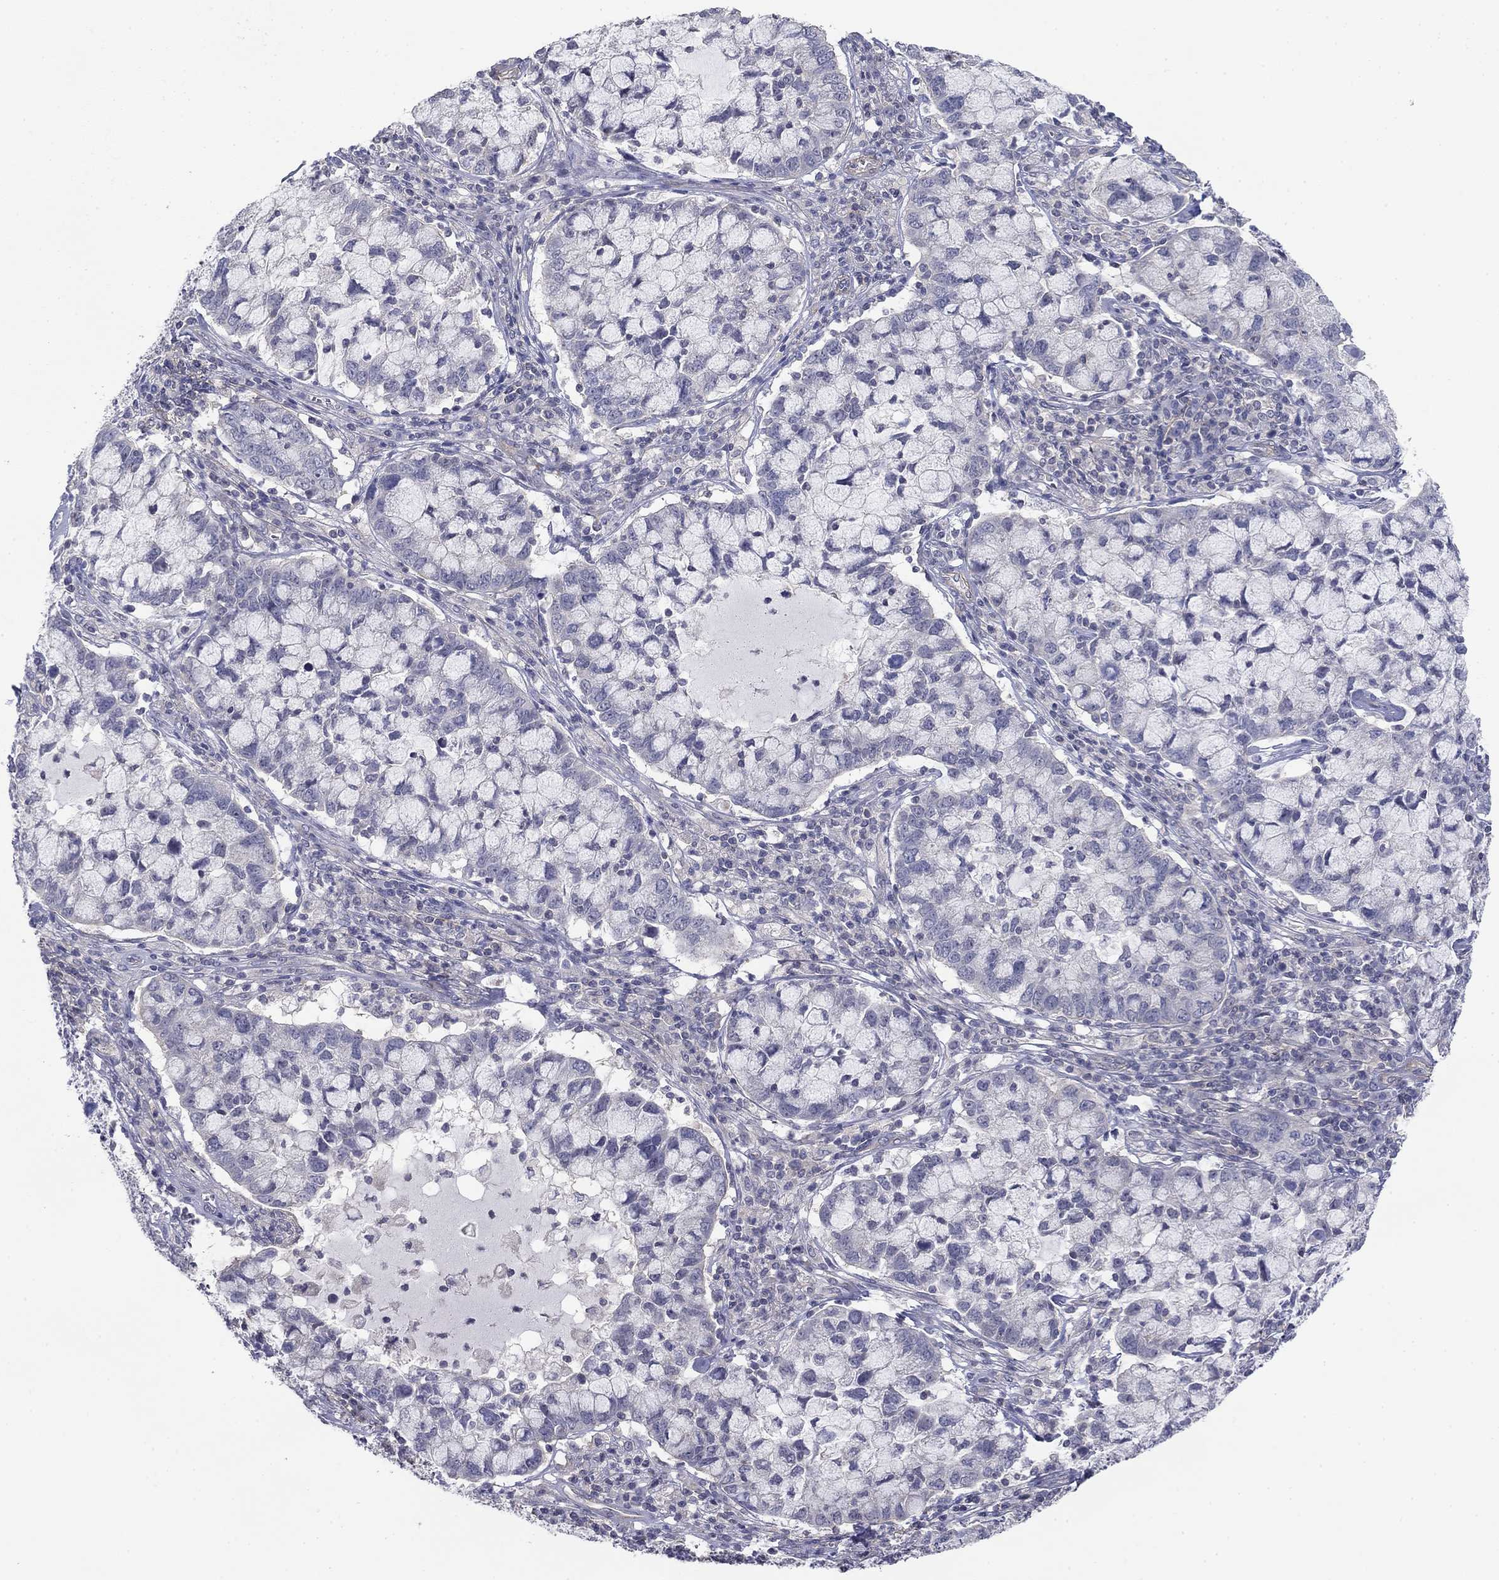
{"staining": {"intensity": "negative", "quantity": "none", "location": "none"}, "tissue": "cervical cancer", "cell_type": "Tumor cells", "image_type": "cancer", "snomed": [{"axis": "morphology", "description": "Adenocarcinoma, NOS"}, {"axis": "topography", "description": "Cervix"}], "caption": "Cervical adenocarcinoma stained for a protein using immunohistochemistry (IHC) reveals no staining tumor cells.", "gene": "GRK7", "patient": {"sex": "female", "age": 40}}